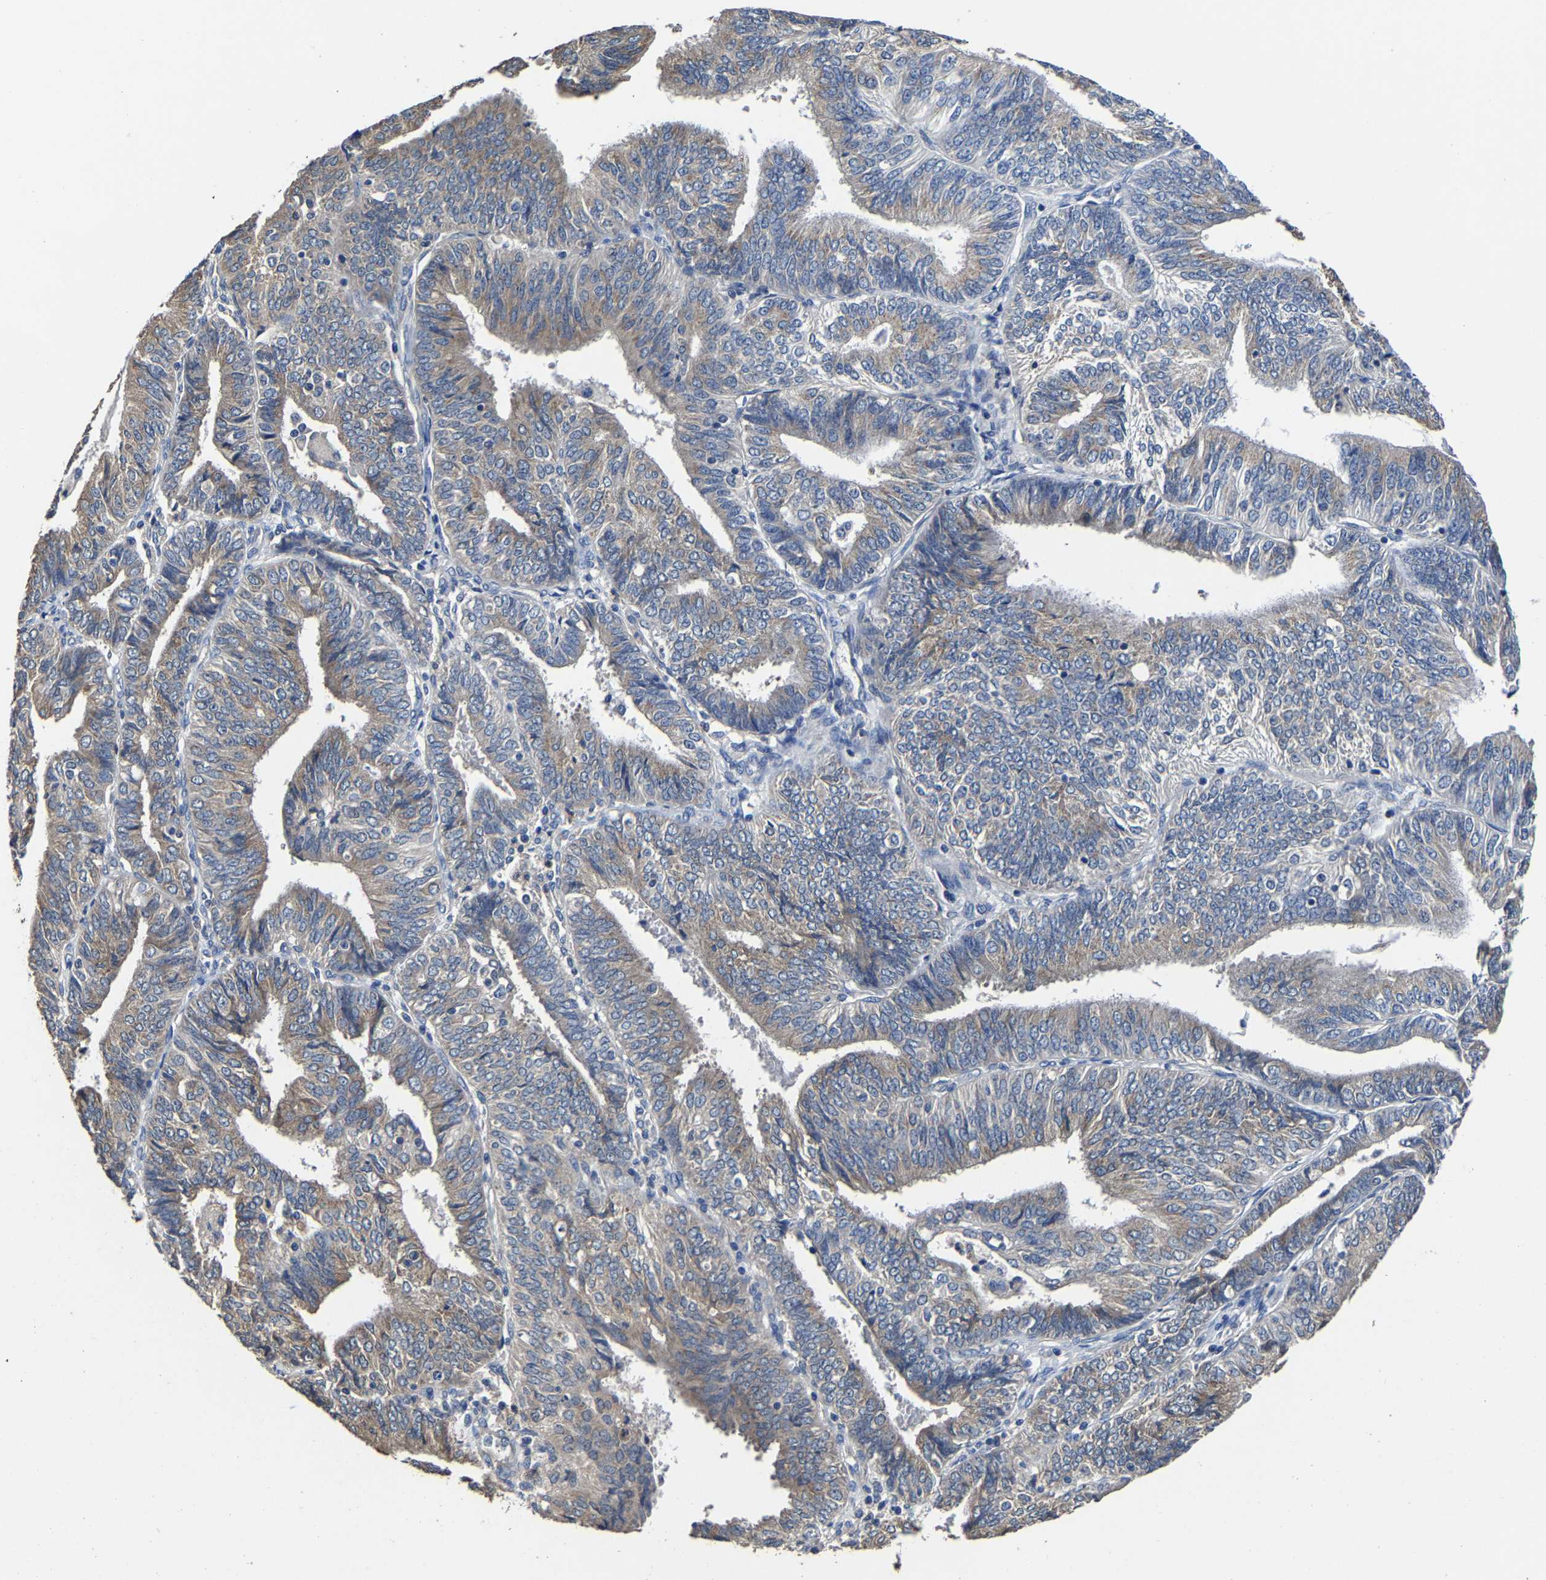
{"staining": {"intensity": "weak", "quantity": ">75%", "location": "cytoplasmic/membranous"}, "tissue": "endometrial cancer", "cell_type": "Tumor cells", "image_type": "cancer", "snomed": [{"axis": "morphology", "description": "Adenocarcinoma, NOS"}, {"axis": "topography", "description": "Endometrium"}], "caption": "Endometrial adenocarcinoma tissue displays weak cytoplasmic/membranous staining in about >75% of tumor cells, visualized by immunohistochemistry.", "gene": "EBAG9", "patient": {"sex": "female", "age": 58}}